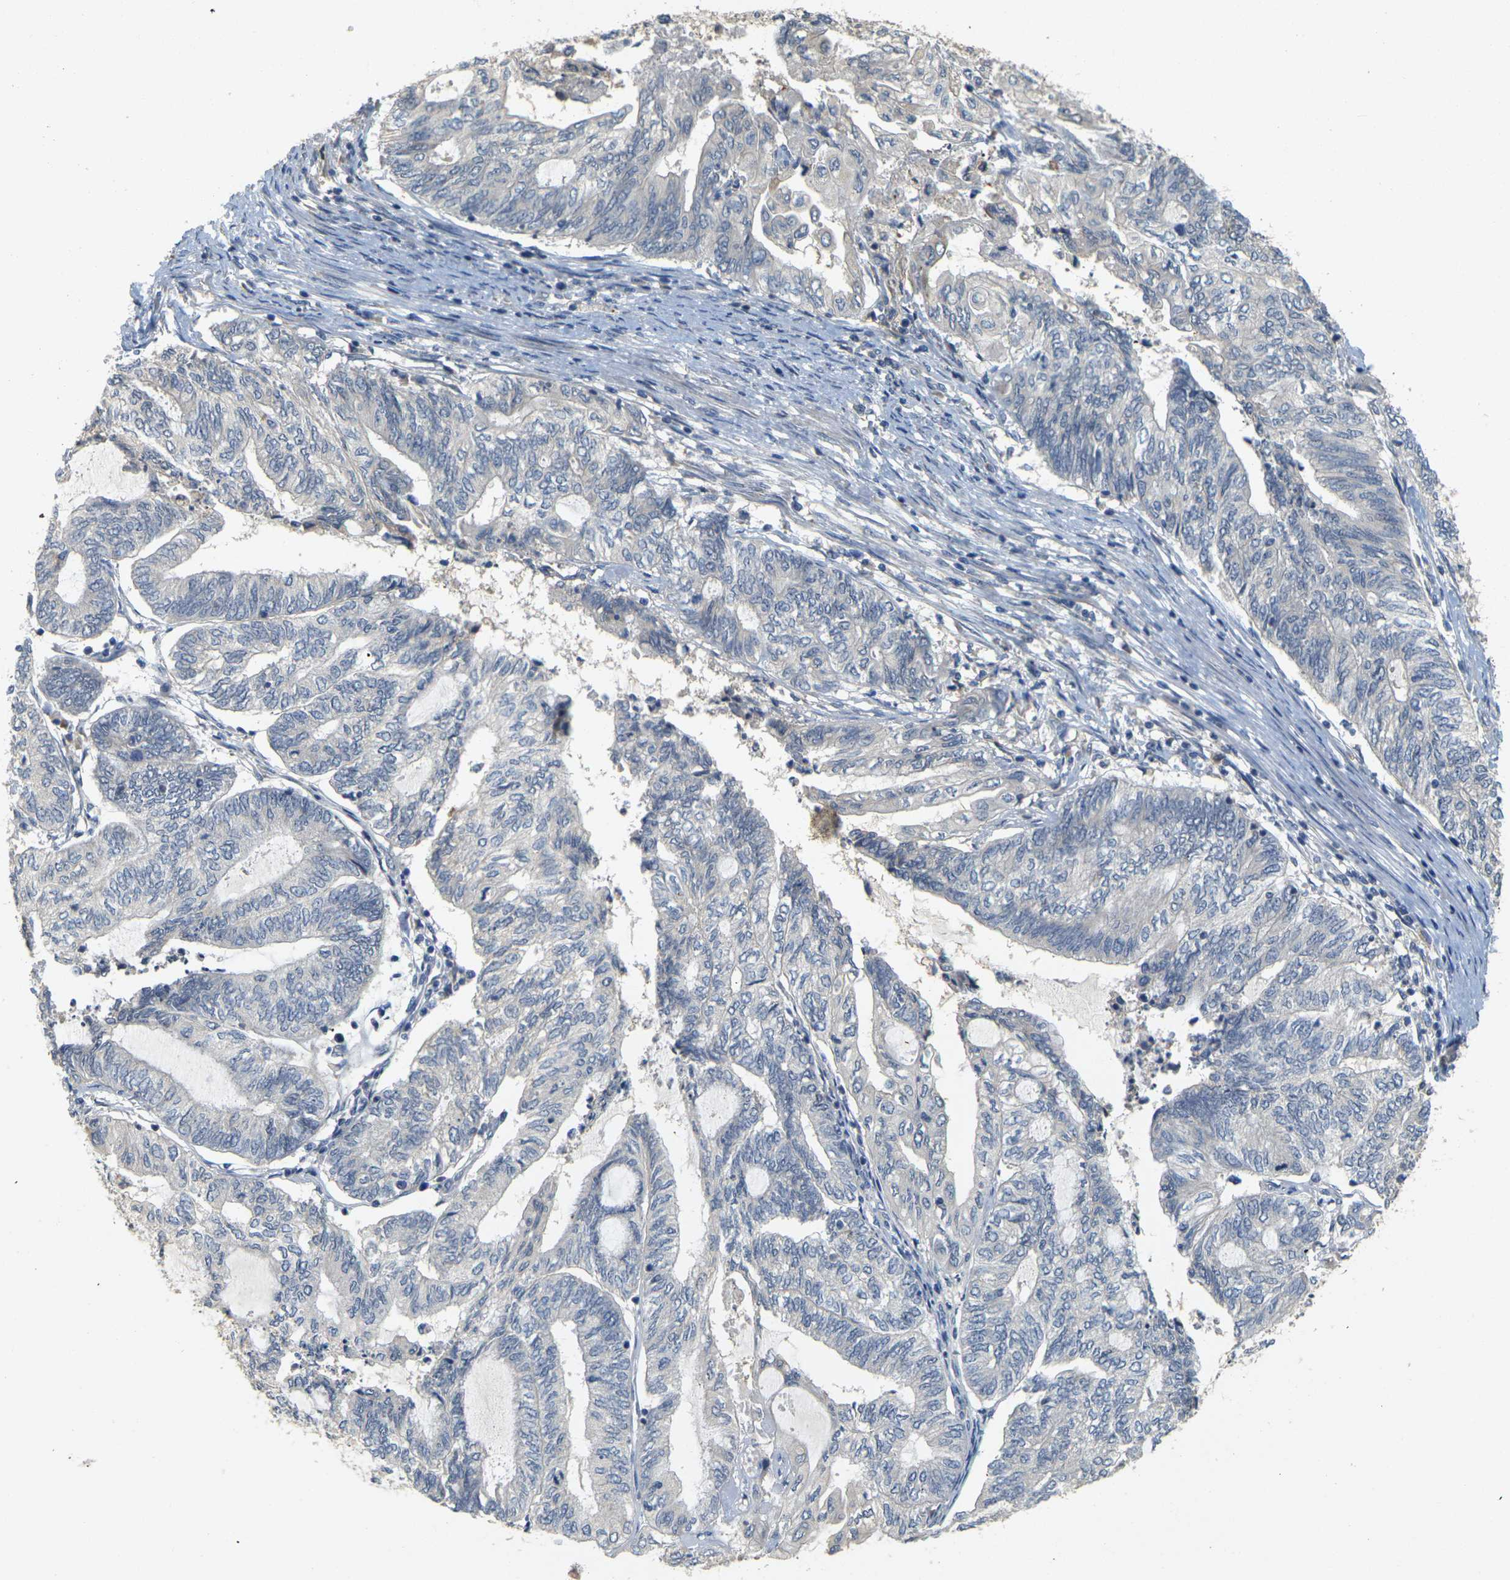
{"staining": {"intensity": "negative", "quantity": "none", "location": "none"}, "tissue": "endometrial cancer", "cell_type": "Tumor cells", "image_type": "cancer", "snomed": [{"axis": "morphology", "description": "Adenocarcinoma, NOS"}, {"axis": "topography", "description": "Uterus"}, {"axis": "topography", "description": "Endometrium"}], "caption": "IHC photomicrograph of endometrial cancer (adenocarcinoma) stained for a protein (brown), which displays no staining in tumor cells.", "gene": "GDAP1", "patient": {"sex": "female", "age": 70}}